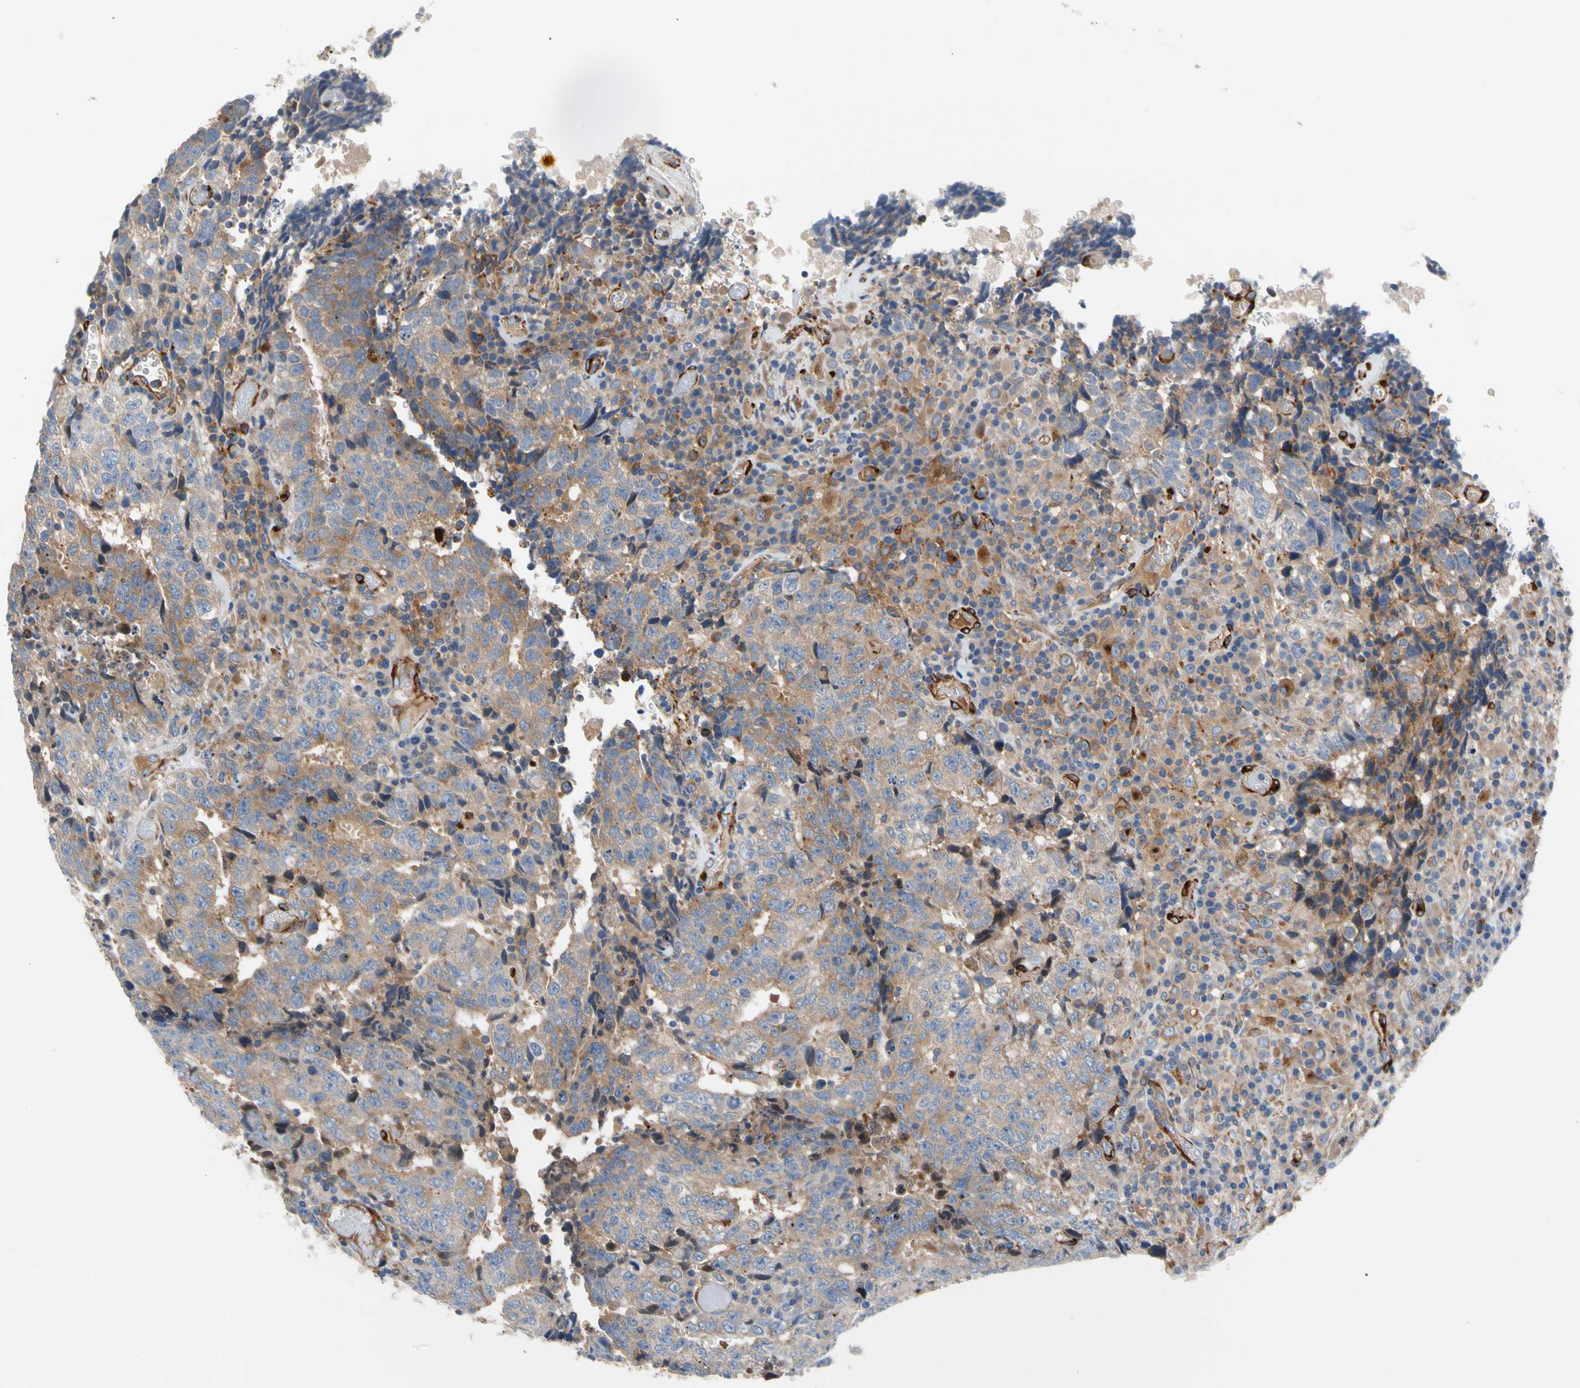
{"staining": {"intensity": "moderate", "quantity": "25%-75%", "location": "cytoplasmic/membranous"}, "tissue": "testis cancer", "cell_type": "Tumor cells", "image_type": "cancer", "snomed": [{"axis": "morphology", "description": "Necrosis, NOS"}, {"axis": "morphology", "description": "Carcinoma, Embryonal, NOS"}, {"axis": "topography", "description": "Testis"}], "caption": "Moderate cytoplasmic/membranous protein positivity is identified in about 25%-75% of tumor cells in testis cancer.", "gene": "ENTREP3", "patient": {"sex": "male", "age": 19}}